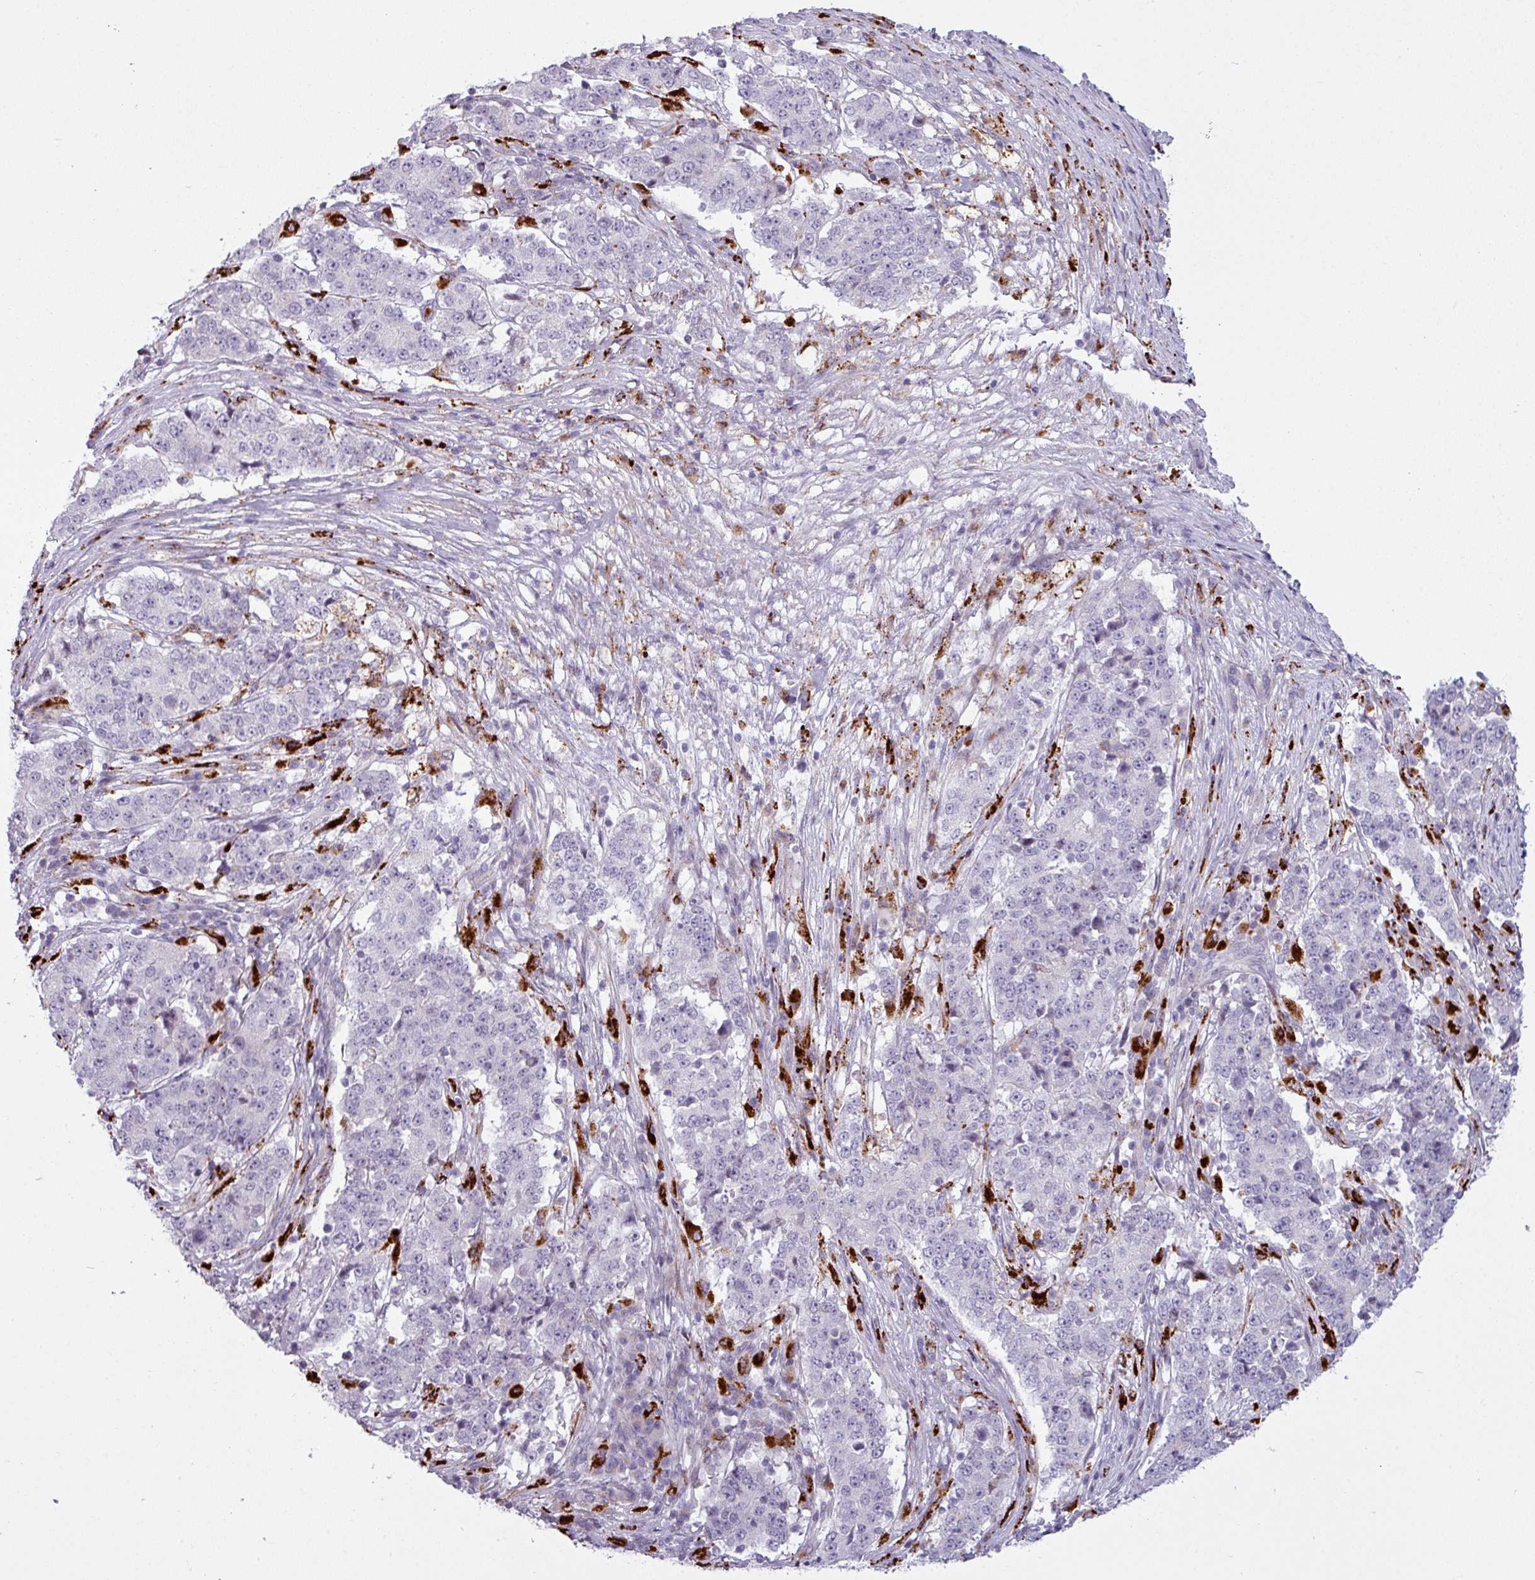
{"staining": {"intensity": "negative", "quantity": "none", "location": "none"}, "tissue": "stomach cancer", "cell_type": "Tumor cells", "image_type": "cancer", "snomed": [{"axis": "morphology", "description": "Adenocarcinoma, NOS"}, {"axis": "topography", "description": "Stomach"}], "caption": "A photomicrograph of human adenocarcinoma (stomach) is negative for staining in tumor cells.", "gene": "MAP7D2", "patient": {"sex": "male", "age": 59}}